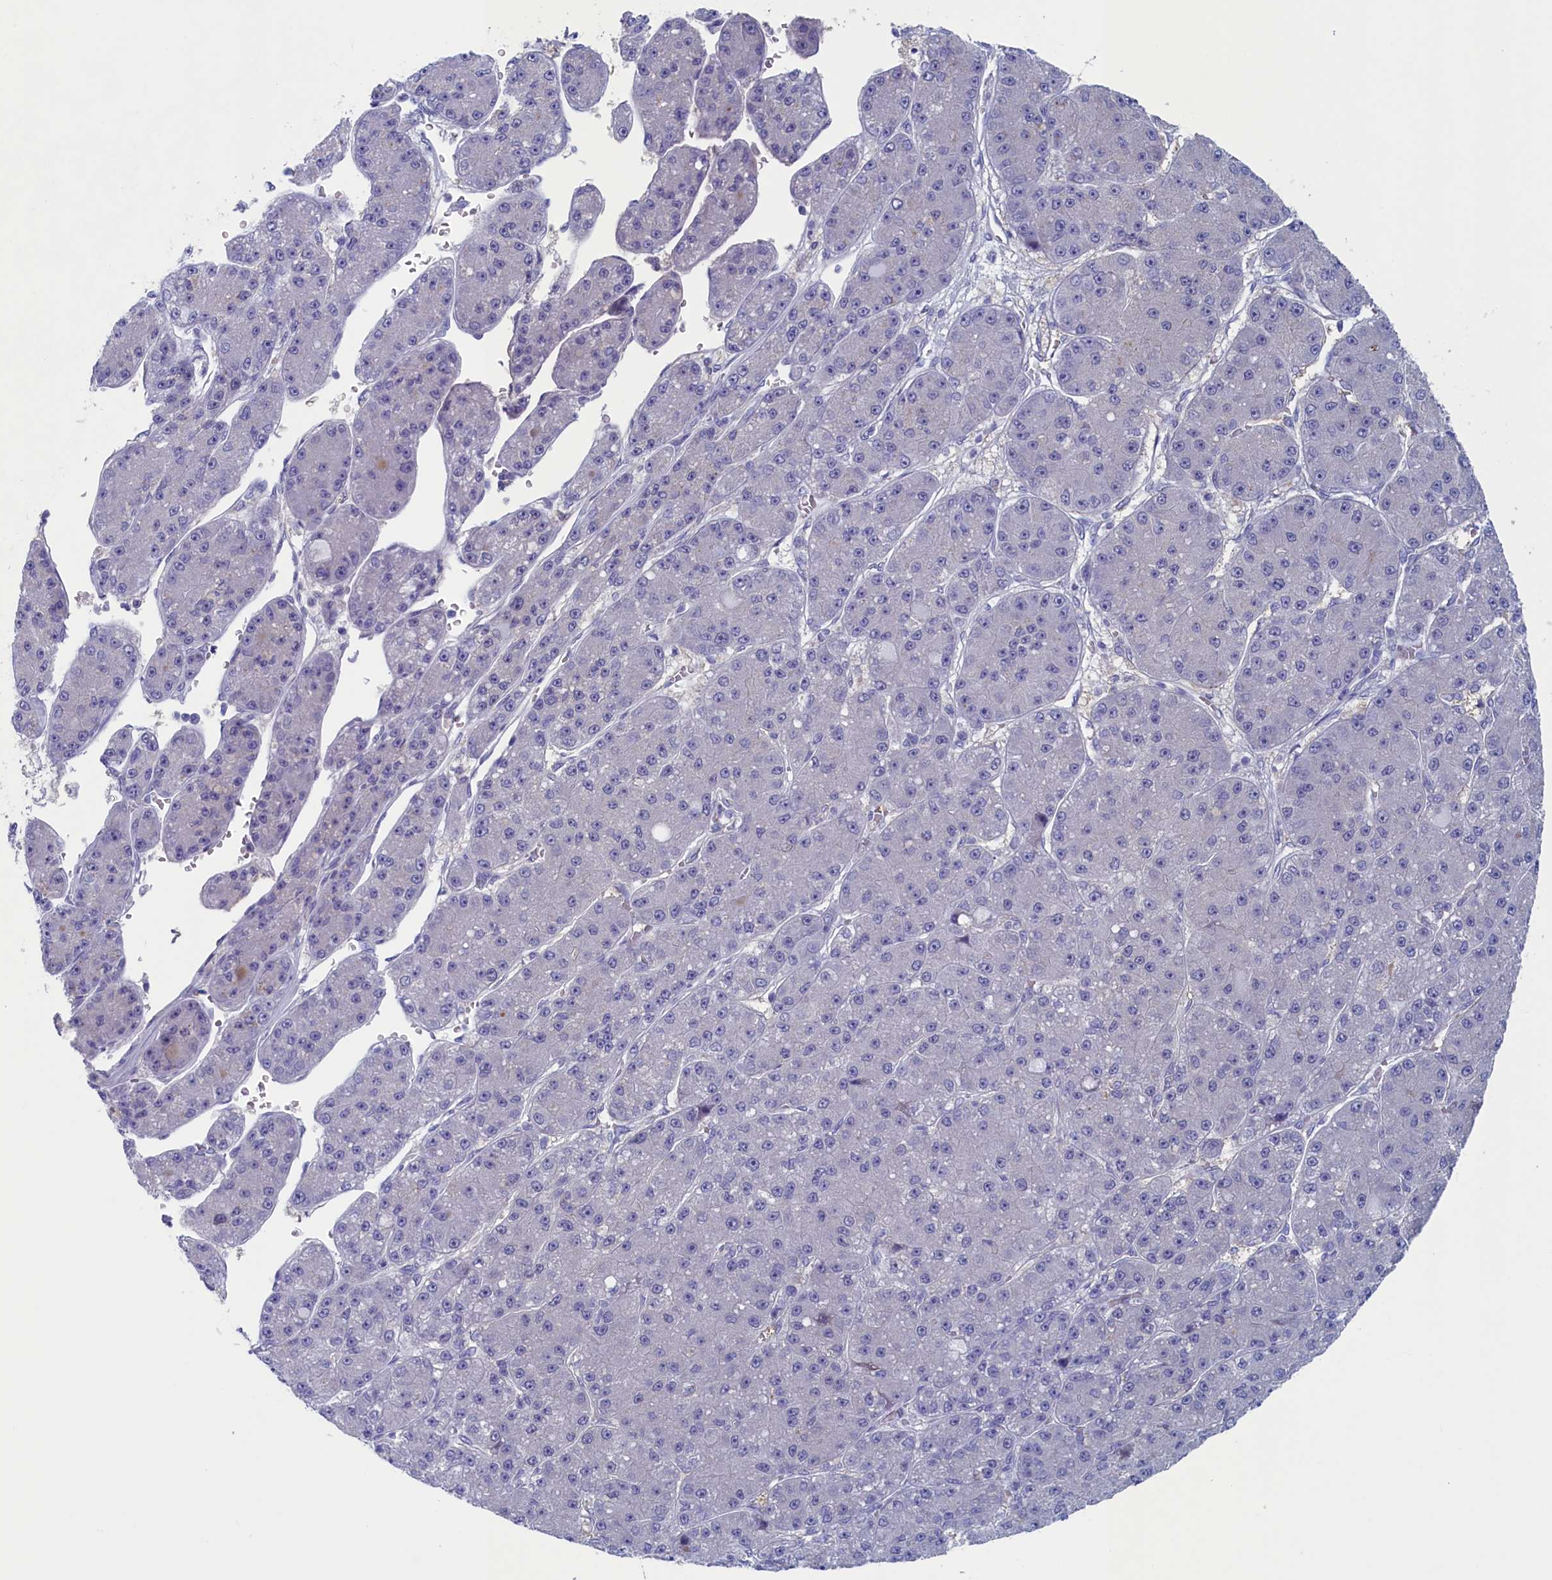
{"staining": {"intensity": "negative", "quantity": "none", "location": "none"}, "tissue": "liver cancer", "cell_type": "Tumor cells", "image_type": "cancer", "snomed": [{"axis": "morphology", "description": "Carcinoma, Hepatocellular, NOS"}, {"axis": "topography", "description": "Liver"}], "caption": "A high-resolution micrograph shows immunohistochemistry (IHC) staining of hepatocellular carcinoma (liver), which reveals no significant expression in tumor cells.", "gene": "WDR76", "patient": {"sex": "male", "age": 67}}